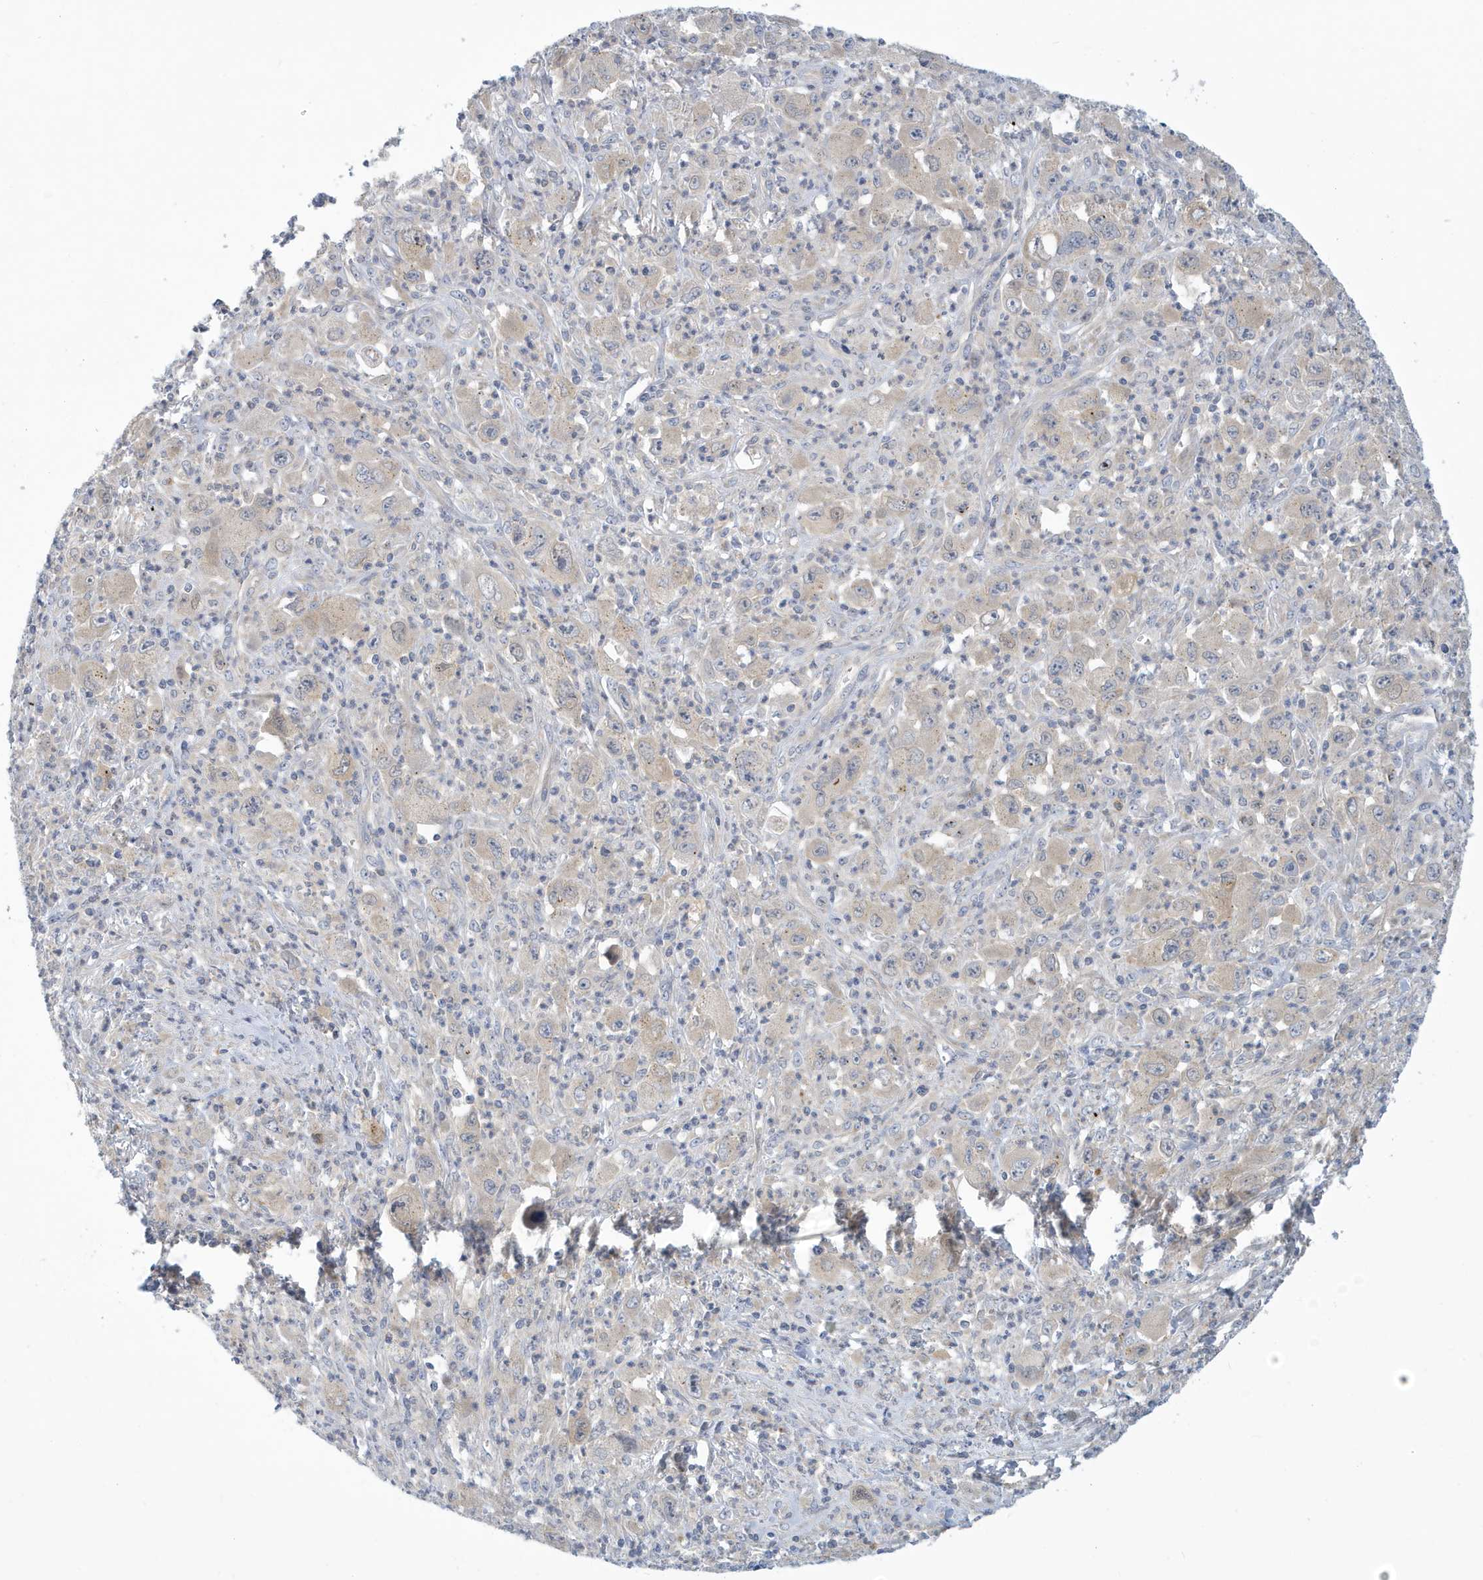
{"staining": {"intensity": "moderate", "quantity": "<25%", "location": "cytoplasmic/membranous"}, "tissue": "melanoma", "cell_type": "Tumor cells", "image_type": "cancer", "snomed": [{"axis": "morphology", "description": "Malignant melanoma, Metastatic site"}, {"axis": "topography", "description": "Skin"}], "caption": "Melanoma stained with a protein marker shows moderate staining in tumor cells.", "gene": "VTA1", "patient": {"sex": "female", "age": 56}}